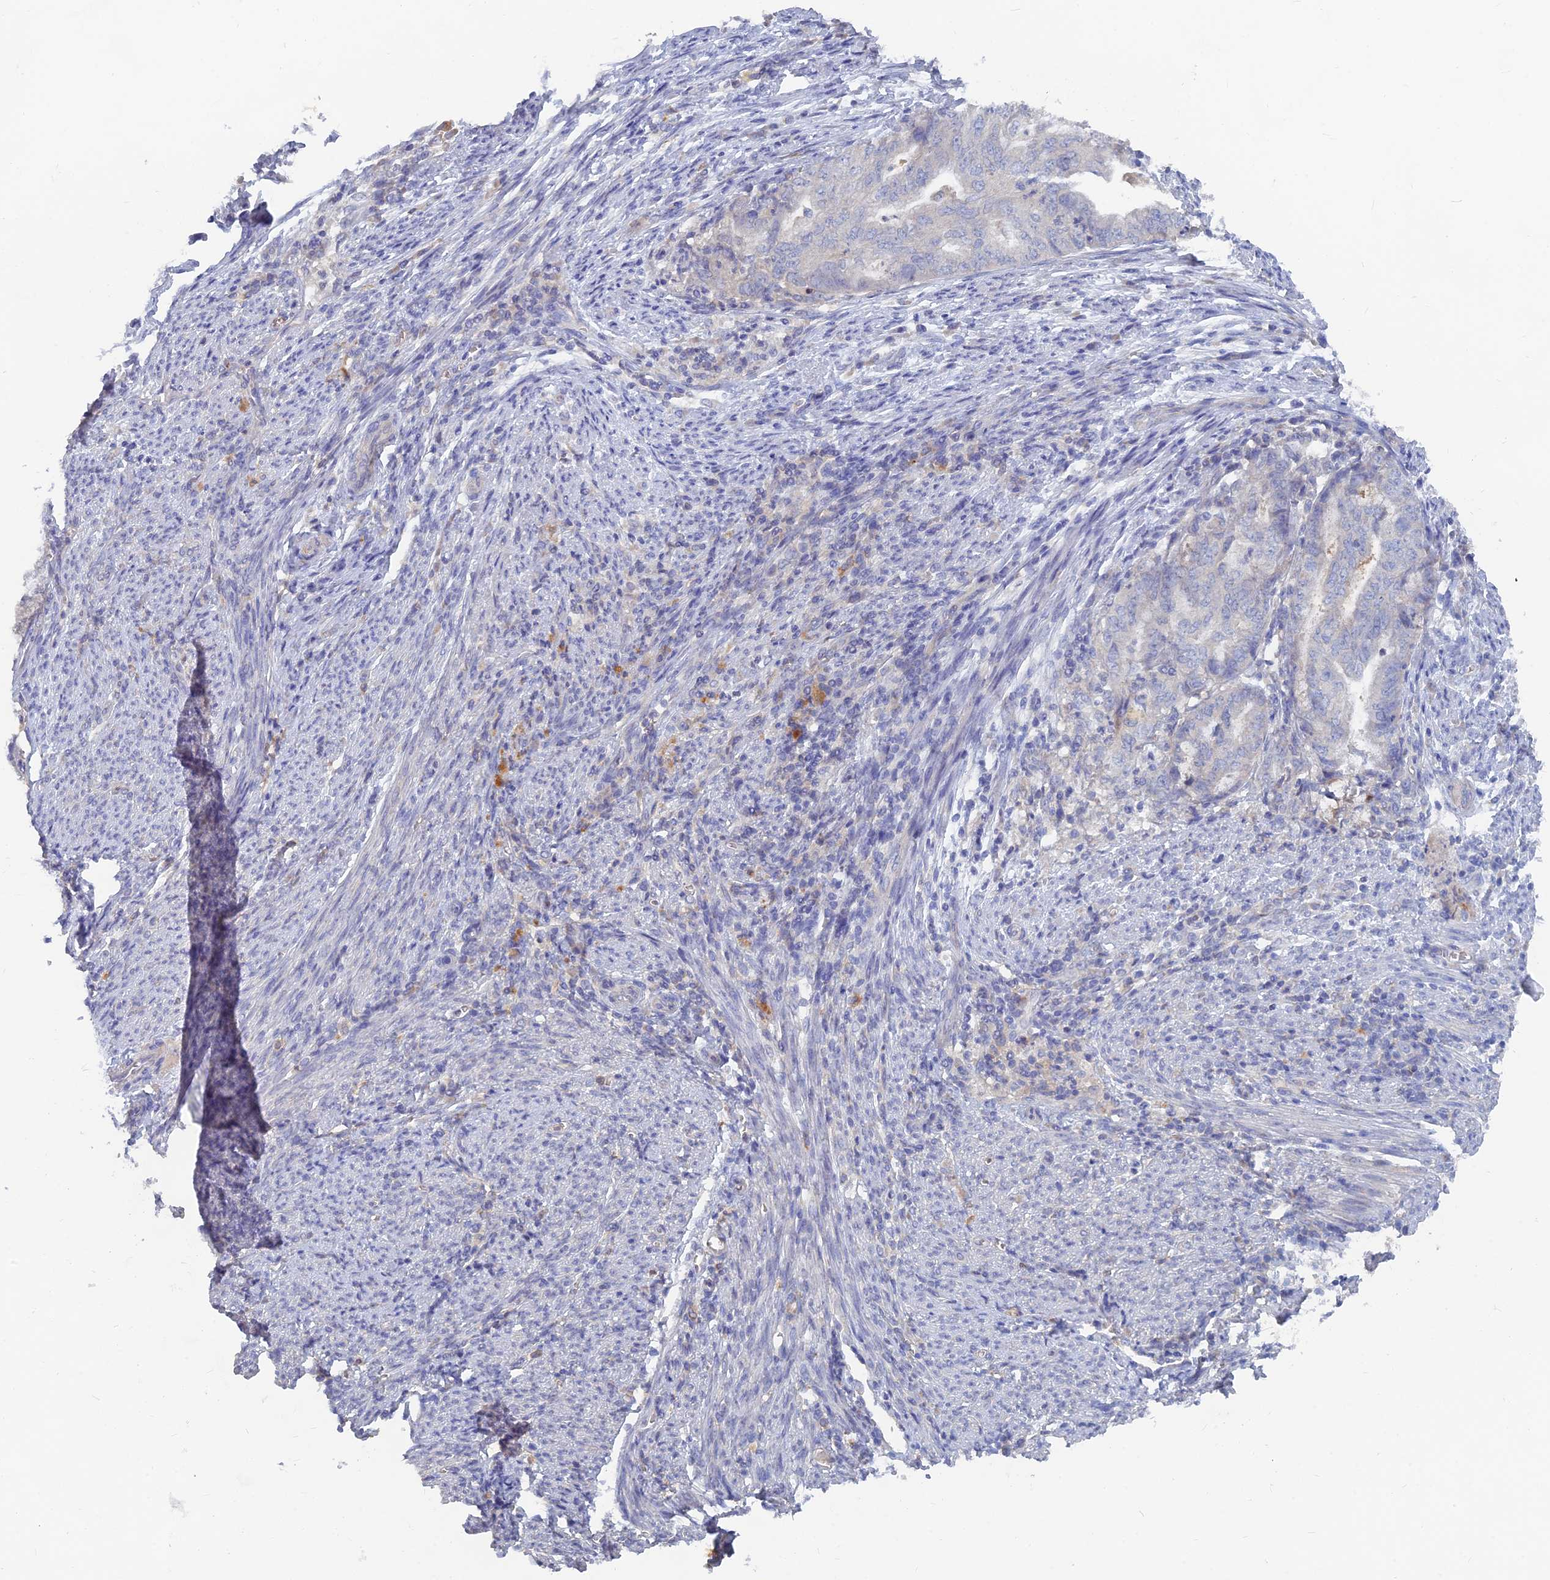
{"staining": {"intensity": "negative", "quantity": "none", "location": "none"}, "tissue": "endometrial cancer", "cell_type": "Tumor cells", "image_type": "cancer", "snomed": [{"axis": "morphology", "description": "Adenocarcinoma, NOS"}, {"axis": "topography", "description": "Endometrium"}], "caption": "Endometrial adenocarcinoma was stained to show a protein in brown. There is no significant positivity in tumor cells.", "gene": "ARRDC1", "patient": {"sex": "female", "age": 79}}